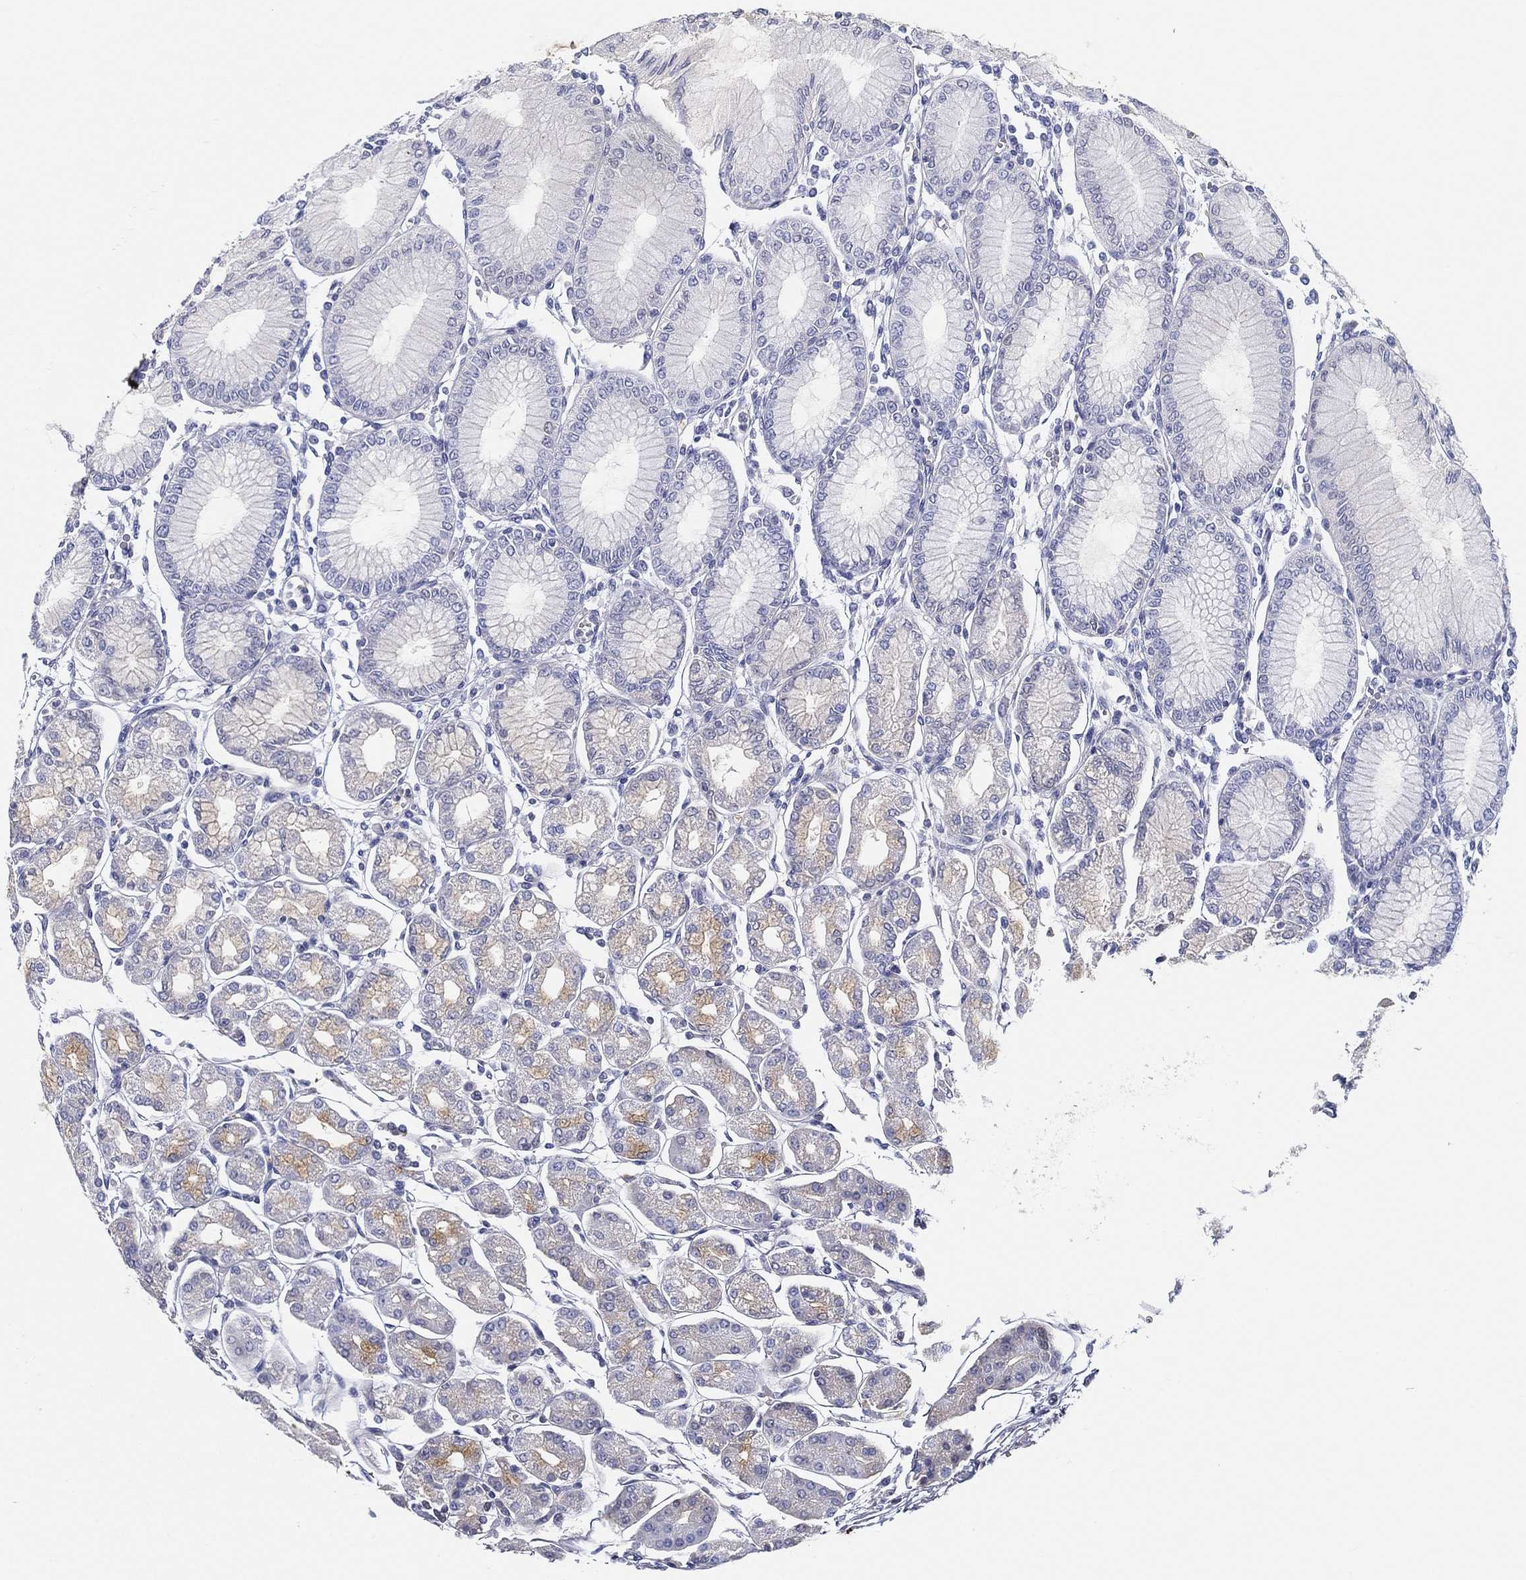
{"staining": {"intensity": "moderate", "quantity": "<25%", "location": "cytoplasmic/membranous"}, "tissue": "stomach", "cell_type": "Glandular cells", "image_type": "normal", "snomed": [{"axis": "morphology", "description": "Normal tissue, NOS"}, {"axis": "topography", "description": "Skeletal muscle"}, {"axis": "topography", "description": "Stomach"}], "caption": "Moderate cytoplasmic/membranous expression for a protein is identified in approximately <25% of glandular cells of unremarkable stomach using immunohistochemistry.", "gene": "IFNB1", "patient": {"sex": "female", "age": 57}}